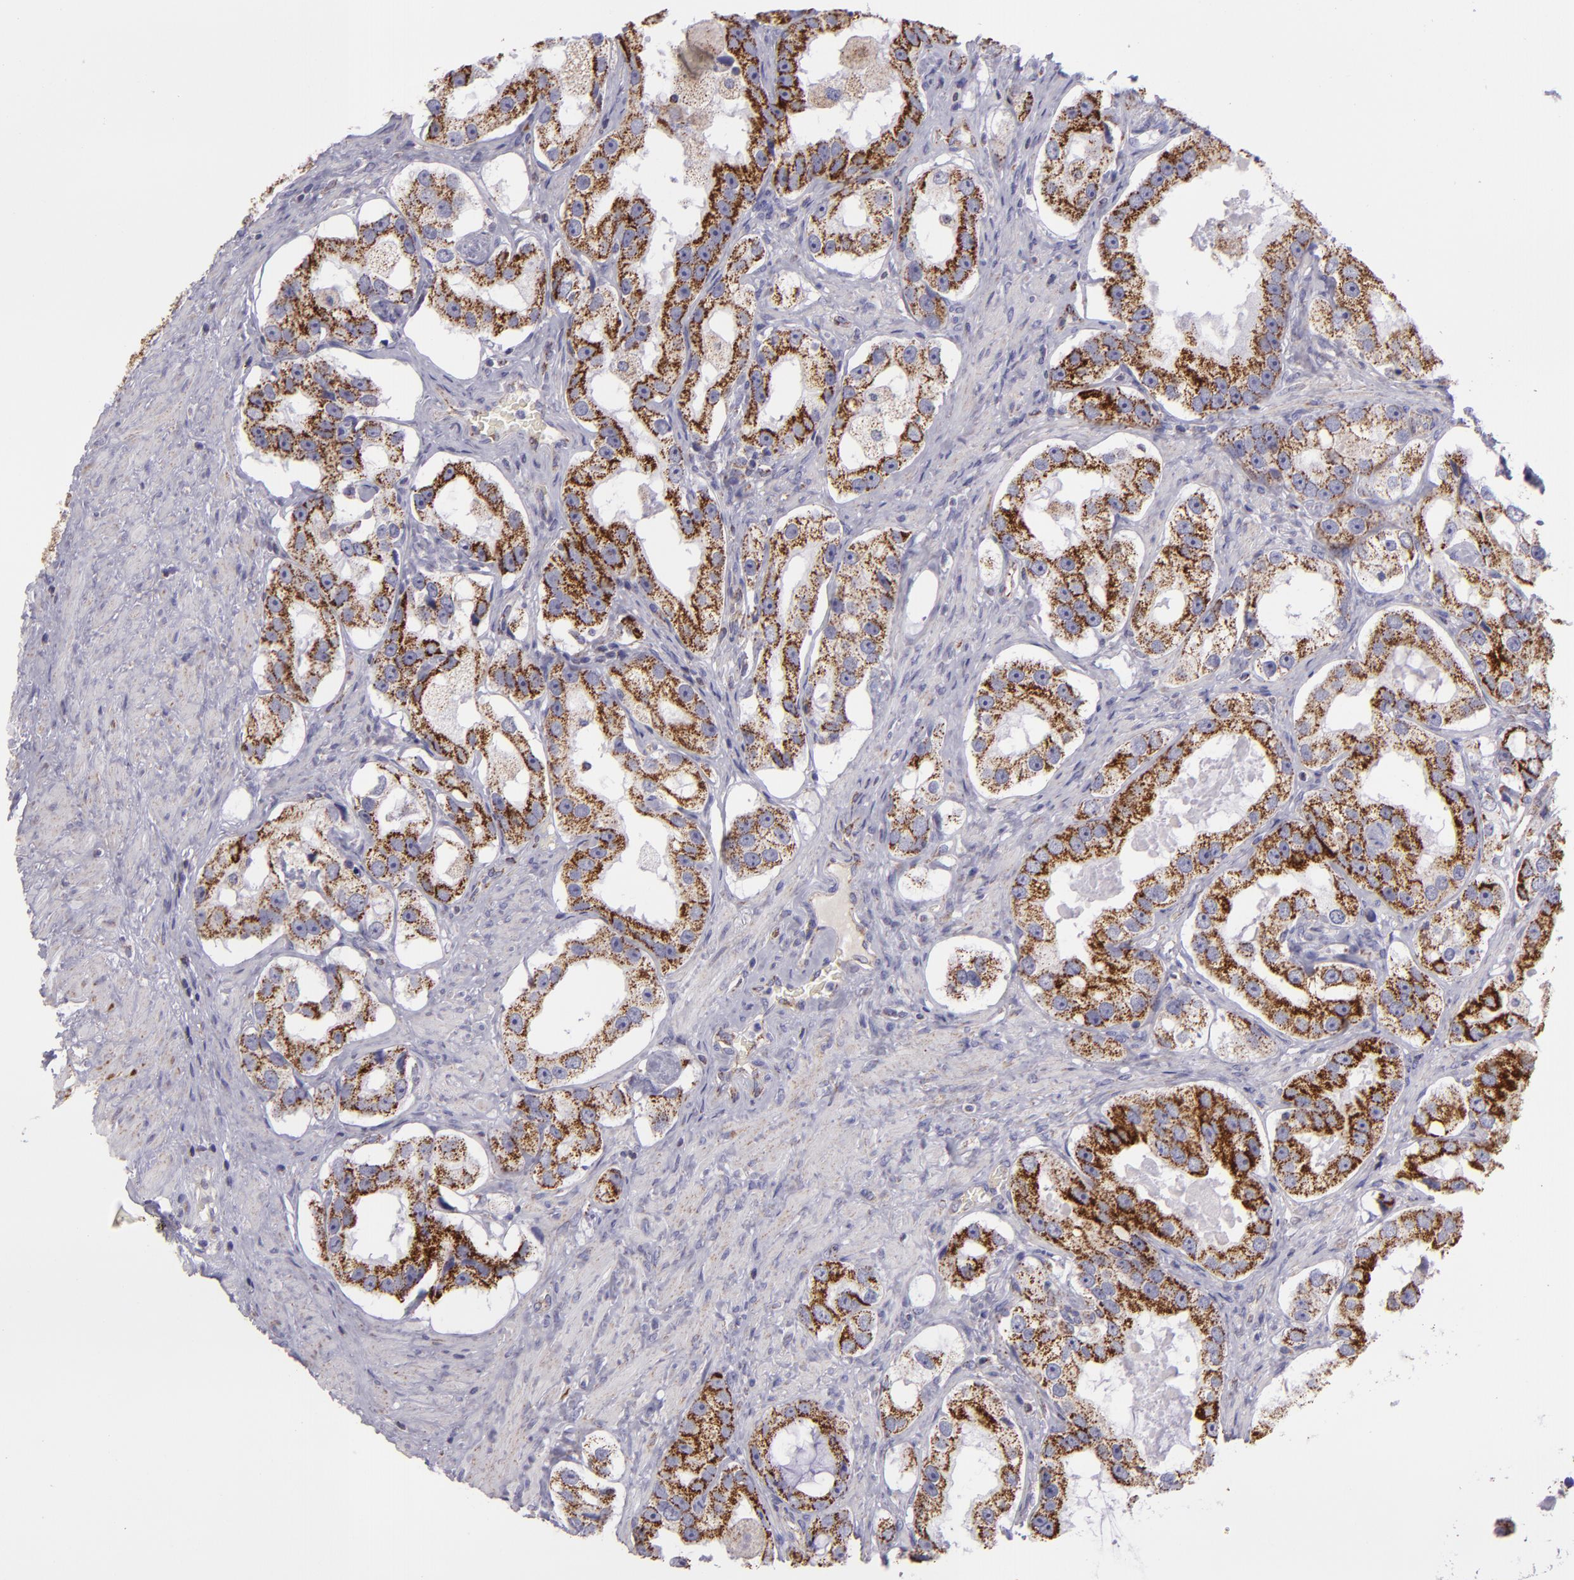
{"staining": {"intensity": "strong", "quantity": ">75%", "location": "cytoplasmic/membranous"}, "tissue": "prostate cancer", "cell_type": "Tumor cells", "image_type": "cancer", "snomed": [{"axis": "morphology", "description": "Adenocarcinoma, High grade"}, {"axis": "topography", "description": "Prostate"}], "caption": "A high-resolution photomicrograph shows IHC staining of high-grade adenocarcinoma (prostate), which displays strong cytoplasmic/membranous expression in approximately >75% of tumor cells. Immunohistochemistry (ihc) stains the protein of interest in brown and the nuclei are stained blue.", "gene": "HSPD1", "patient": {"sex": "male", "age": 63}}